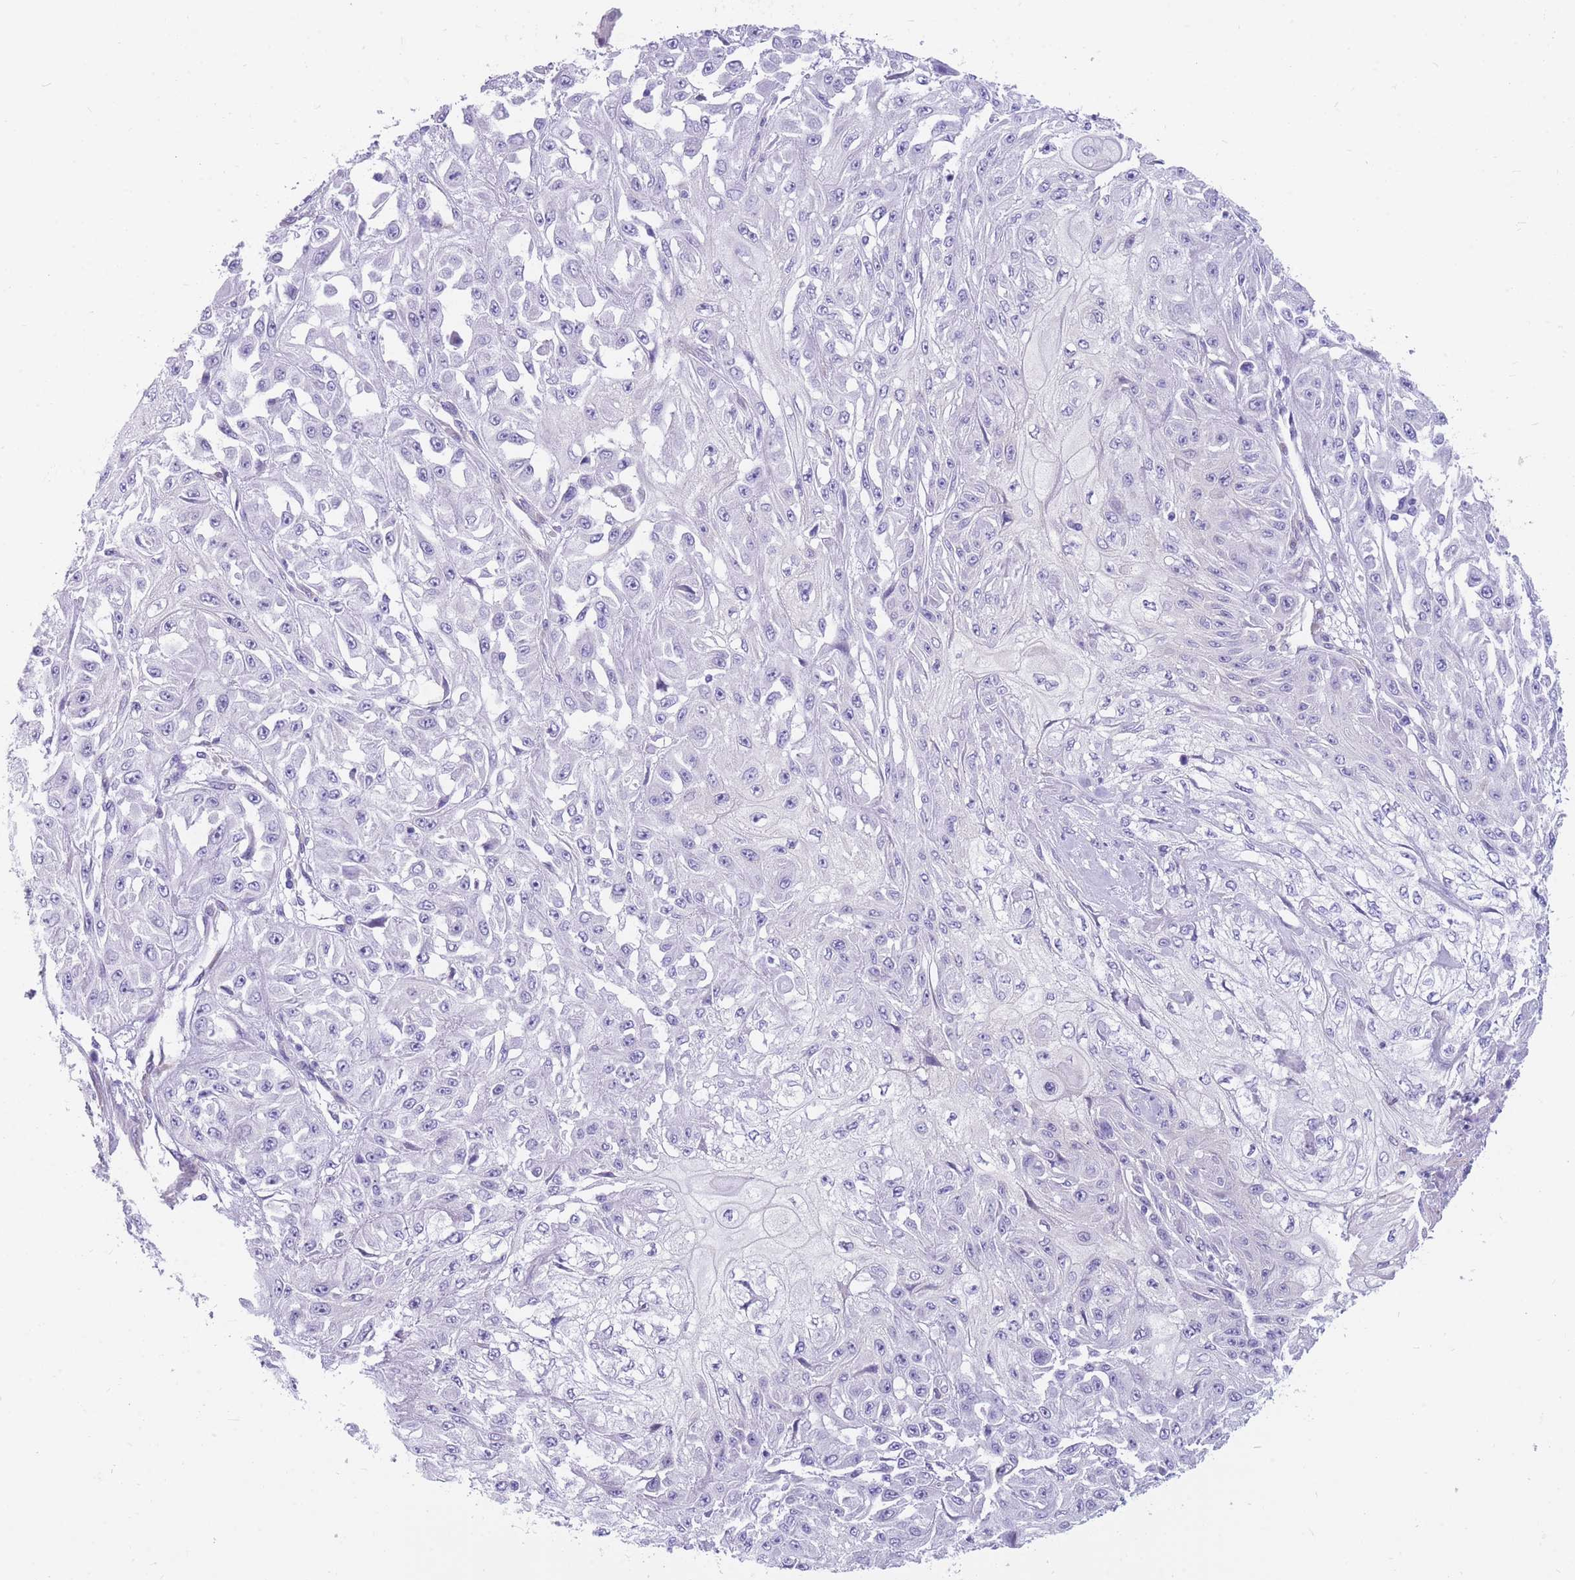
{"staining": {"intensity": "negative", "quantity": "none", "location": "none"}, "tissue": "skin cancer", "cell_type": "Tumor cells", "image_type": "cancer", "snomed": [{"axis": "morphology", "description": "Squamous cell carcinoma, NOS"}, {"axis": "morphology", "description": "Squamous cell carcinoma, metastatic, NOS"}, {"axis": "topography", "description": "Skin"}, {"axis": "topography", "description": "Lymph node"}], "caption": "Tumor cells show no significant protein staining in skin metastatic squamous cell carcinoma.", "gene": "MTSS2", "patient": {"sex": "male", "age": 75}}